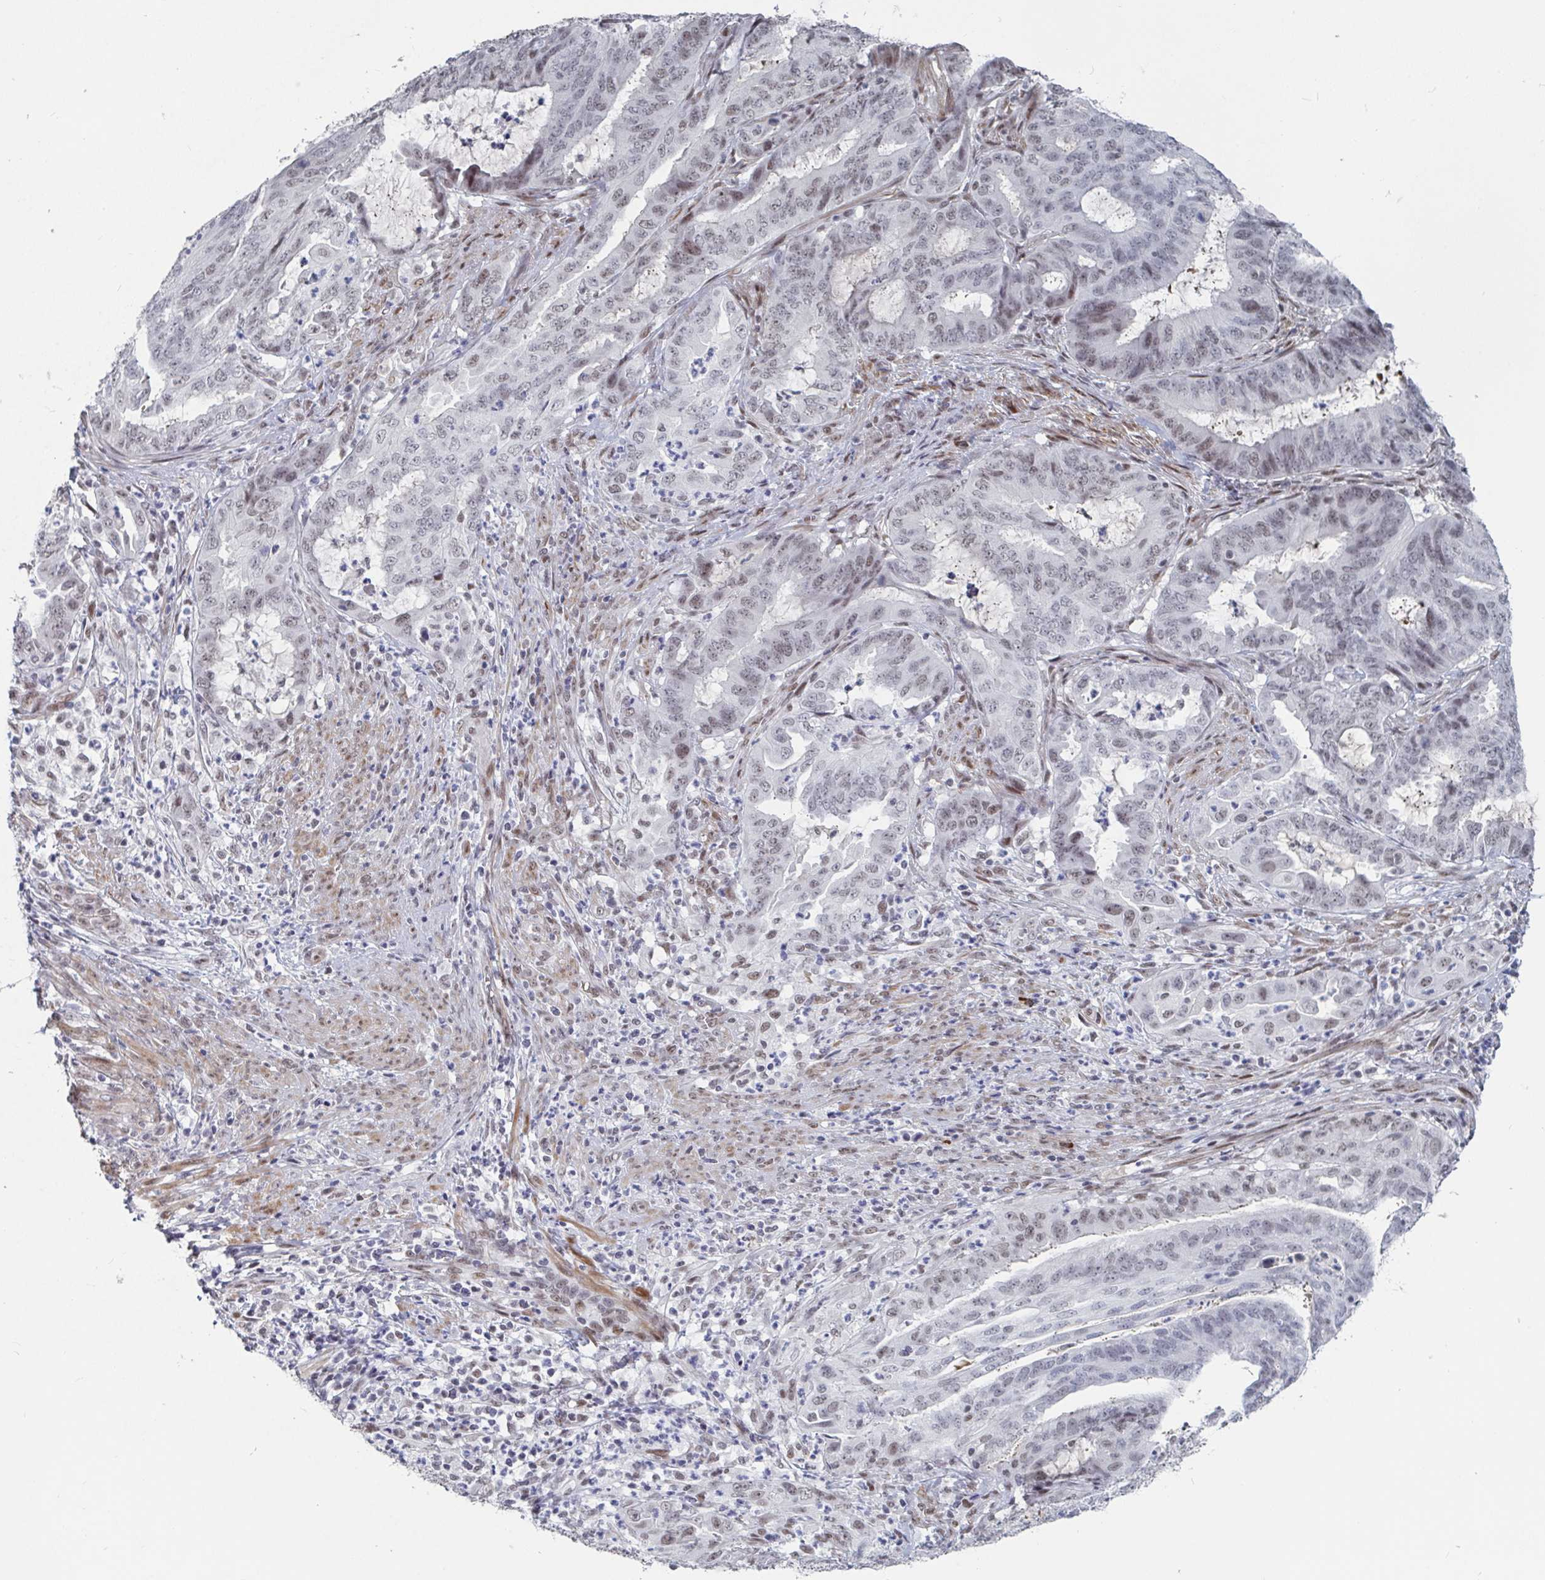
{"staining": {"intensity": "weak", "quantity": ">75%", "location": "nuclear"}, "tissue": "endometrial cancer", "cell_type": "Tumor cells", "image_type": "cancer", "snomed": [{"axis": "morphology", "description": "Adenocarcinoma, NOS"}, {"axis": "topography", "description": "Endometrium"}], "caption": "Adenocarcinoma (endometrial) stained for a protein shows weak nuclear positivity in tumor cells. The protein of interest is stained brown, and the nuclei are stained in blue (DAB (3,3'-diaminobenzidine) IHC with brightfield microscopy, high magnification).", "gene": "BCL7B", "patient": {"sex": "female", "age": 51}}